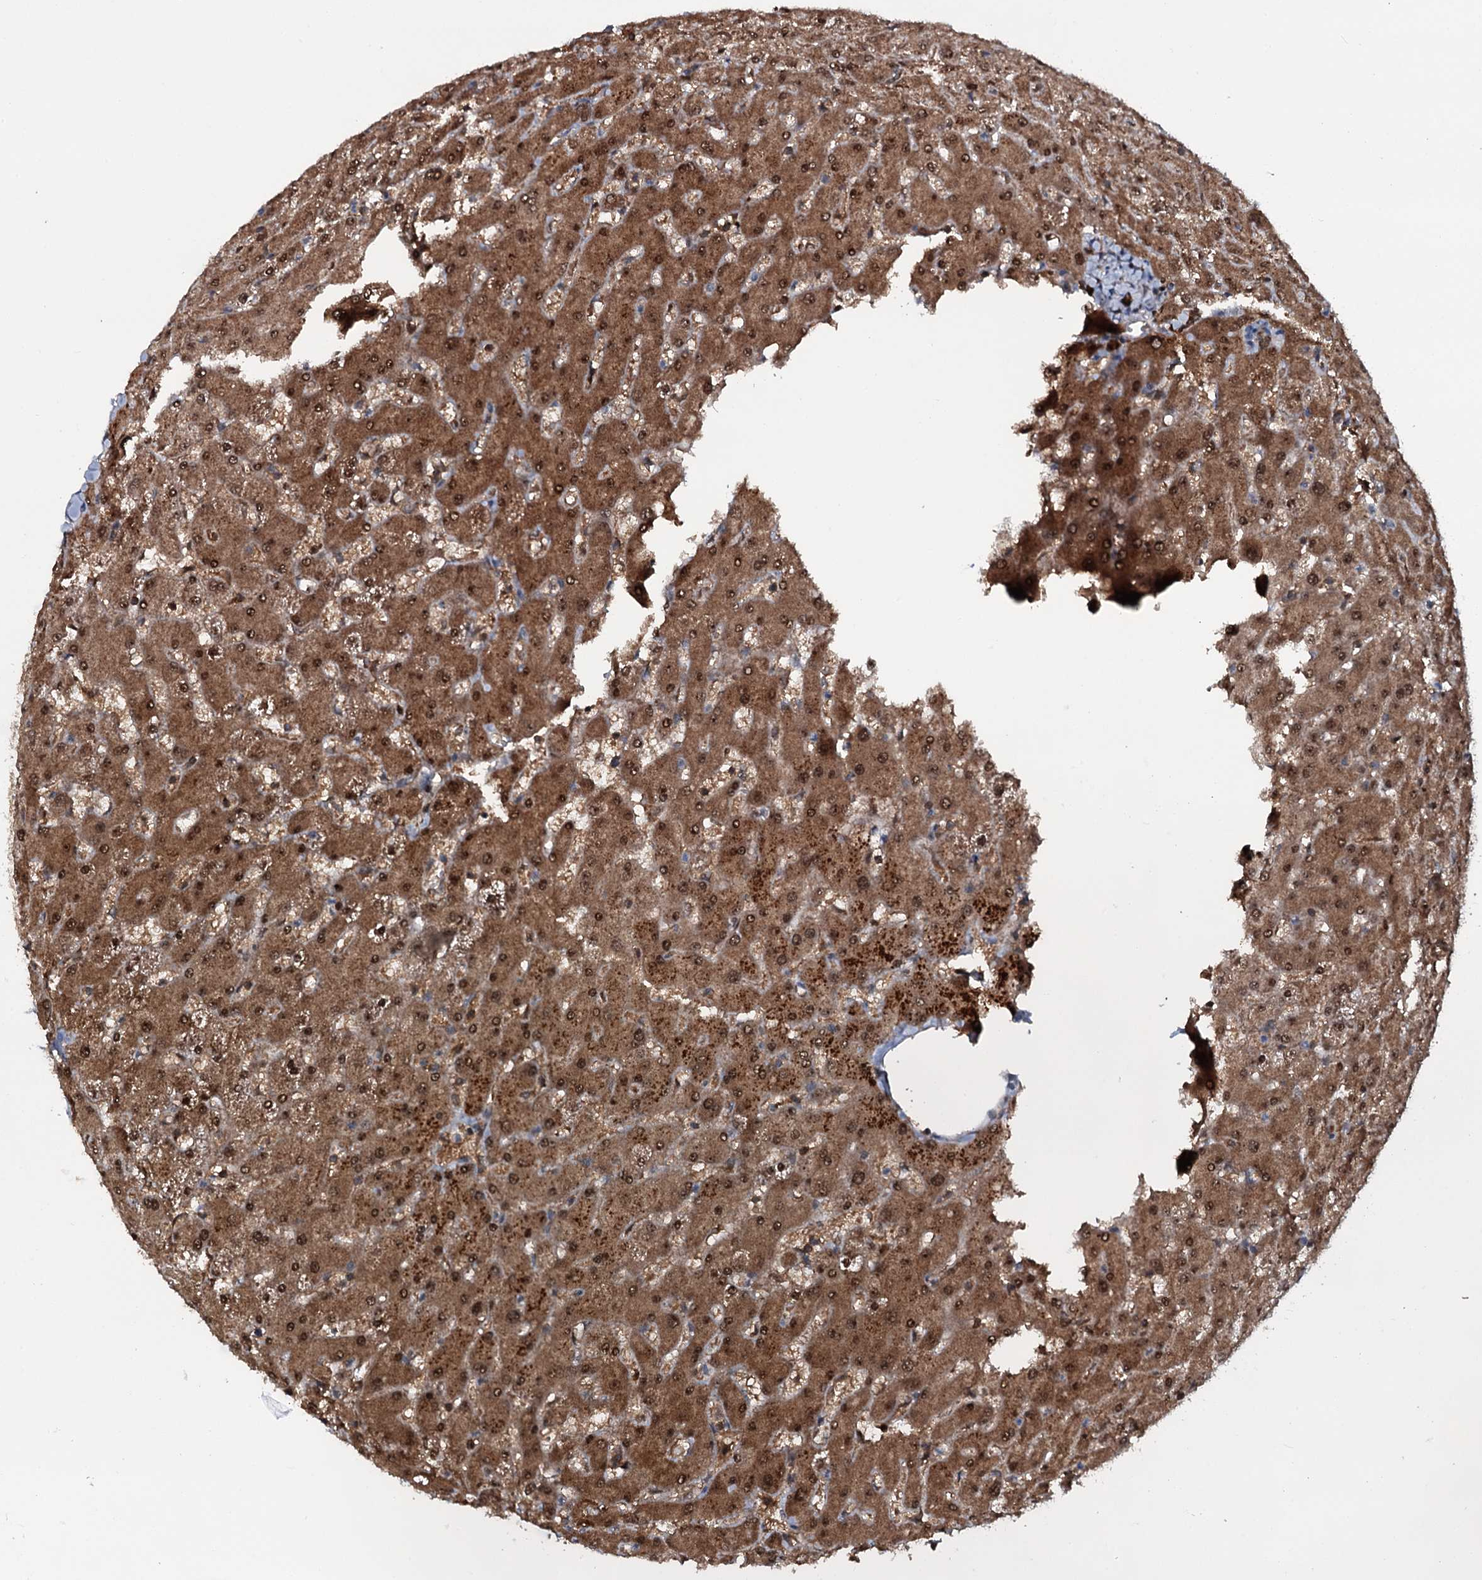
{"staining": {"intensity": "moderate", "quantity": ">75%", "location": "cytoplasmic/membranous,nuclear"}, "tissue": "liver", "cell_type": "Cholangiocytes", "image_type": "normal", "snomed": [{"axis": "morphology", "description": "Normal tissue, NOS"}, {"axis": "topography", "description": "Liver"}], "caption": "Immunohistochemistry (IHC) of unremarkable liver demonstrates medium levels of moderate cytoplasmic/membranous,nuclear expression in about >75% of cholangiocytes.", "gene": "HDDC3", "patient": {"sex": "female", "age": 63}}